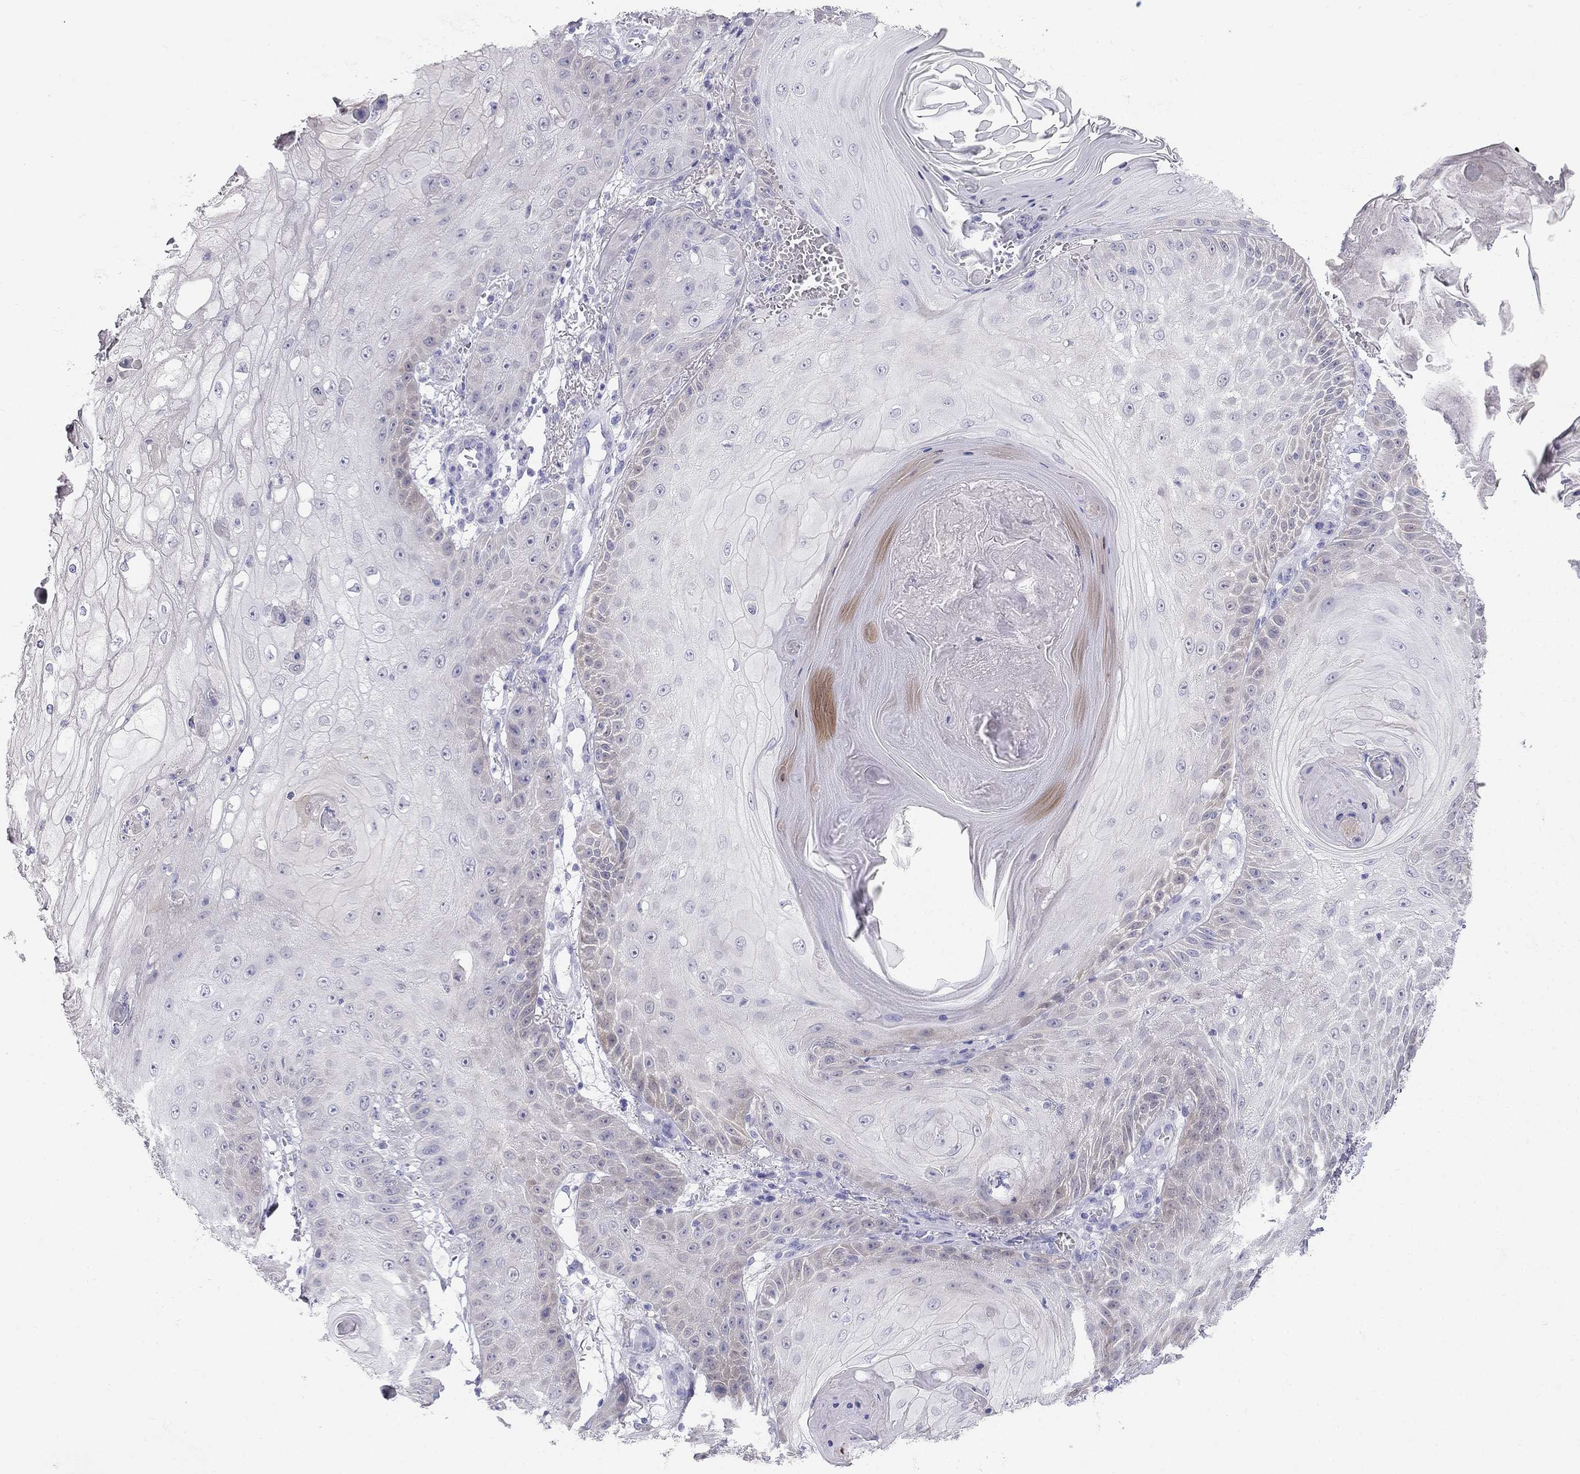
{"staining": {"intensity": "negative", "quantity": "none", "location": "none"}, "tissue": "skin cancer", "cell_type": "Tumor cells", "image_type": "cancer", "snomed": [{"axis": "morphology", "description": "Squamous cell carcinoma, NOS"}, {"axis": "topography", "description": "Skin"}], "caption": "IHC photomicrograph of neoplastic tissue: human skin squamous cell carcinoma stained with DAB displays no significant protein positivity in tumor cells.", "gene": "RFLNA", "patient": {"sex": "male", "age": 70}}